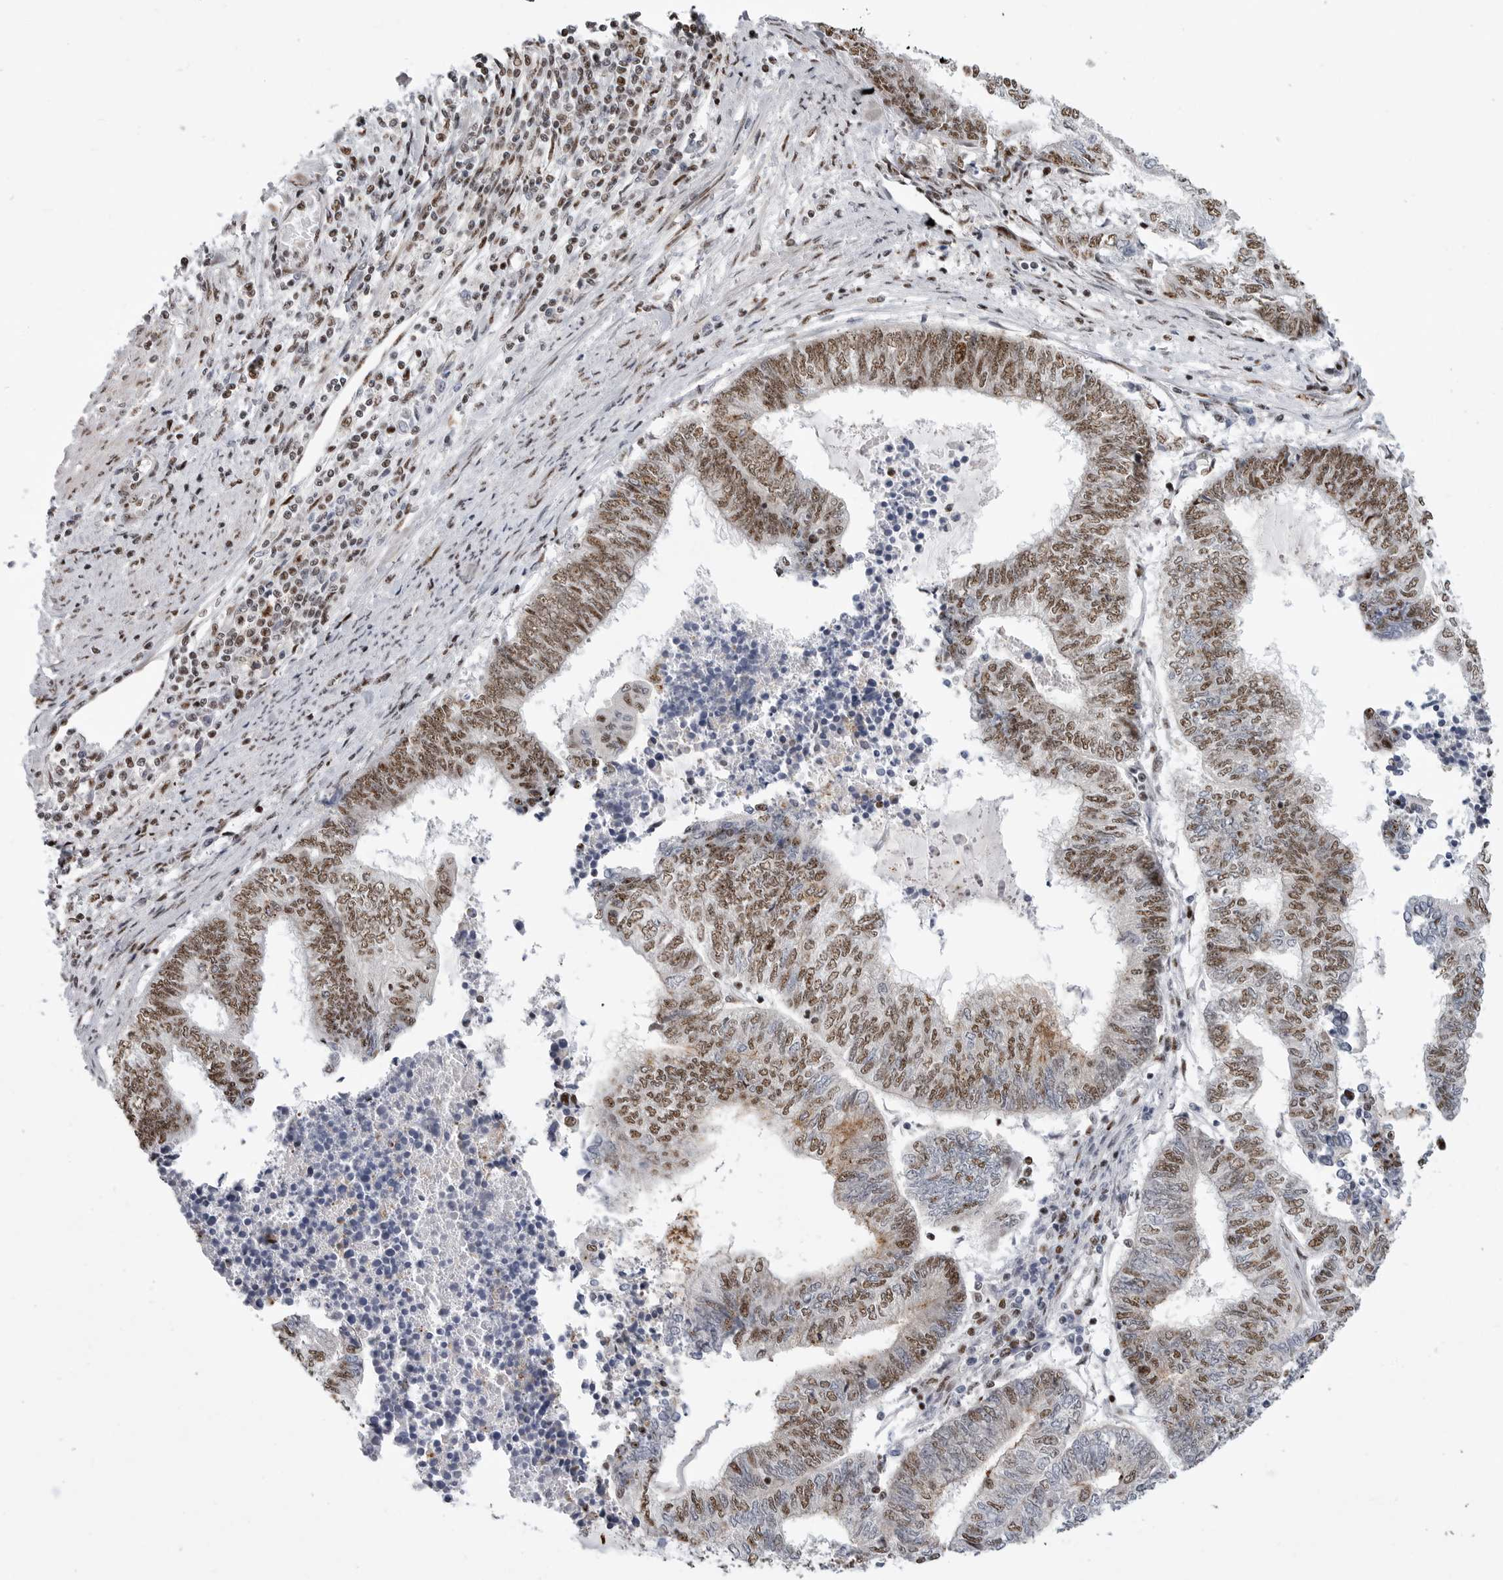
{"staining": {"intensity": "moderate", "quantity": ">75%", "location": "nuclear"}, "tissue": "endometrial cancer", "cell_type": "Tumor cells", "image_type": "cancer", "snomed": [{"axis": "morphology", "description": "Adenocarcinoma, NOS"}, {"axis": "topography", "description": "Uterus"}, {"axis": "topography", "description": "Endometrium"}], "caption": "Immunohistochemical staining of adenocarcinoma (endometrial) shows medium levels of moderate nuclear staining in approximately >75% of tumor cells.", "gene": "GPATCH2", "patient": {"sex": "female", "age": 70}}